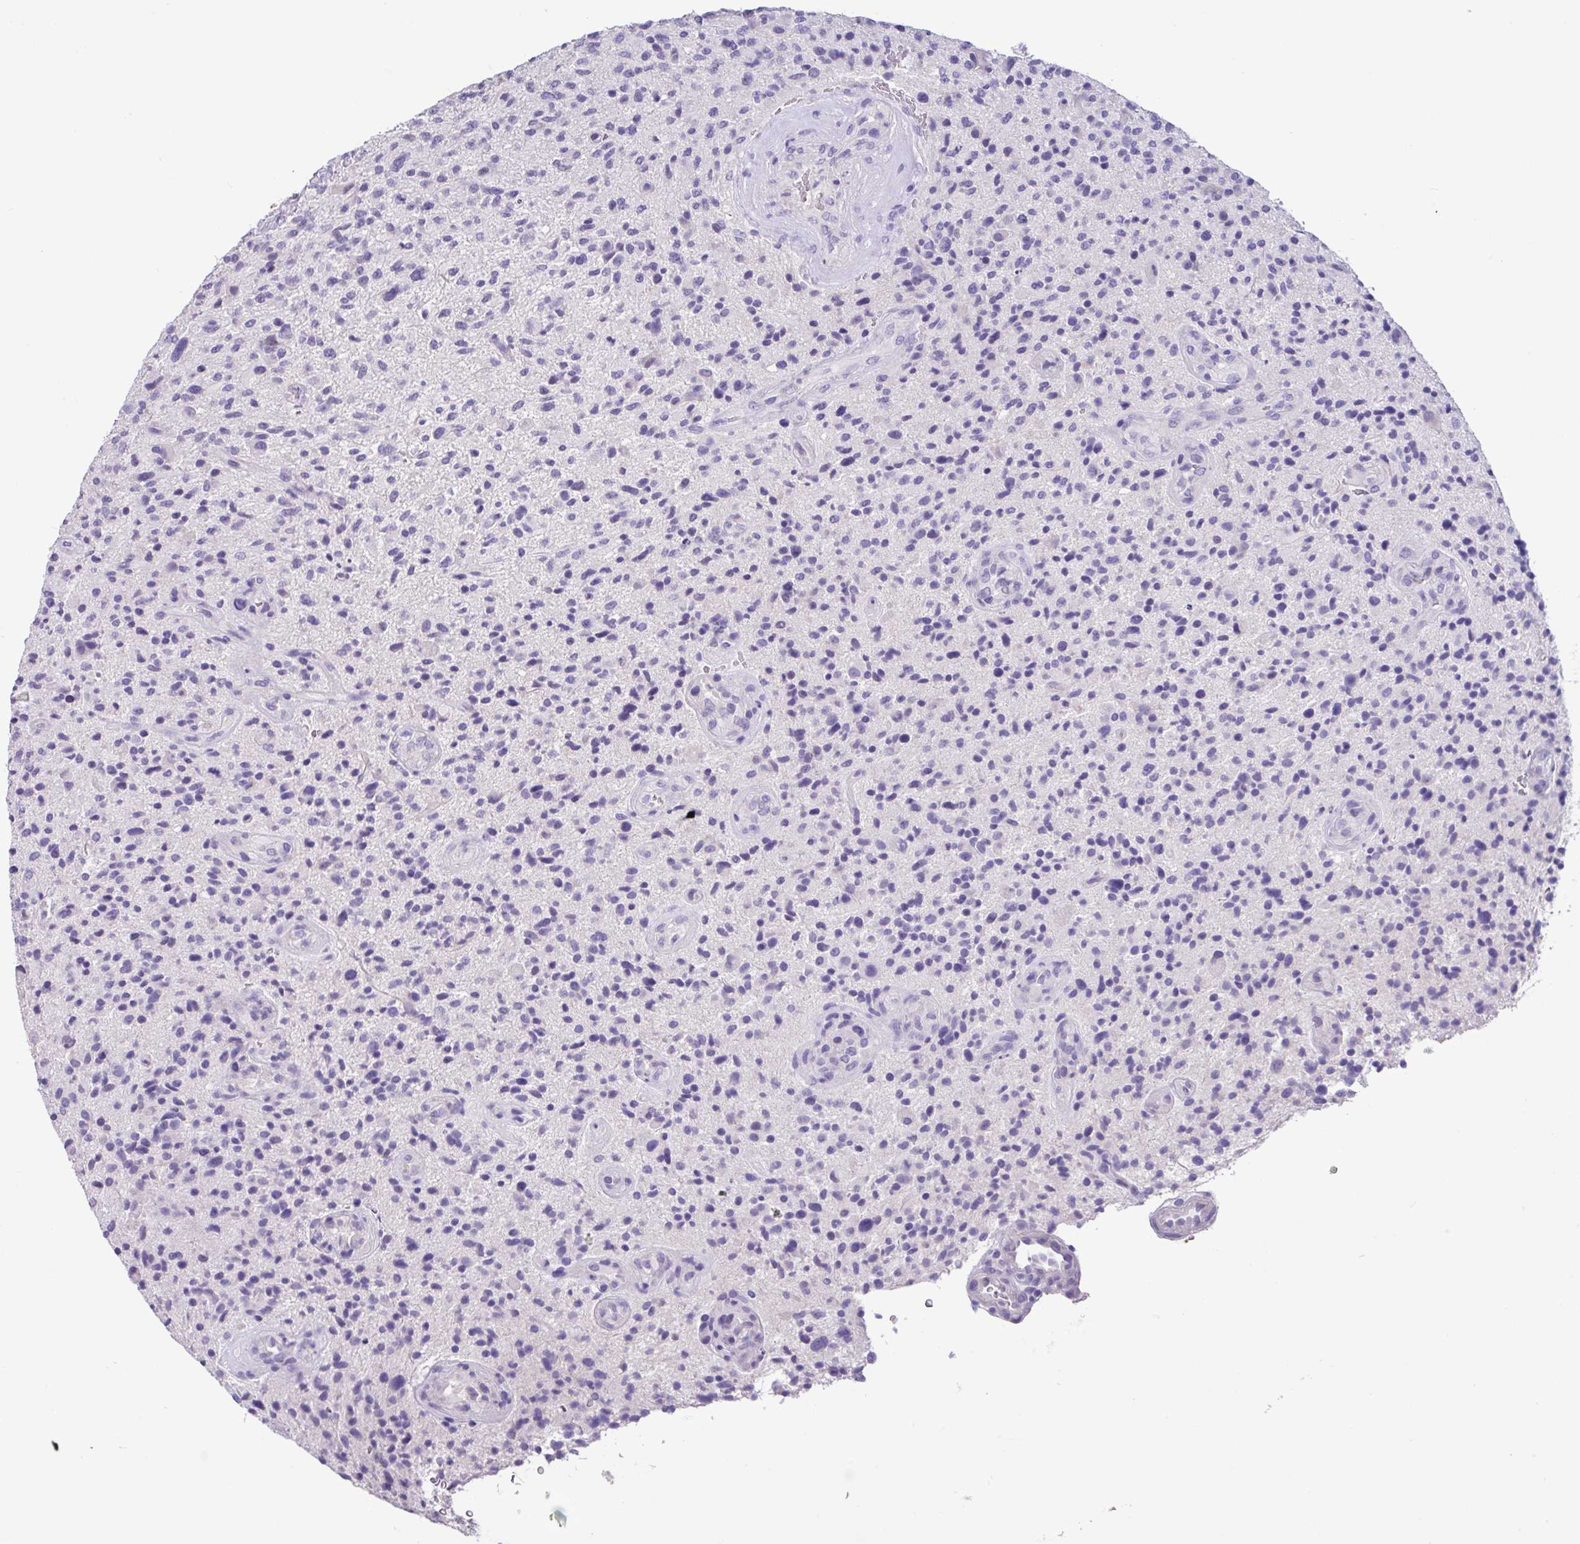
{"staining": {"intensity": "negative", "quantity": "none", "location": "none"}, "tissue": "glioma", "cell_type": "Tumor cells", "image_type": "cancer", "snomed": [{"axis": "morphology", "description": "Glioma, malignant, High grade"}, {"axis": "topography", "description": "Brain"}], "caption": "Micrograph shows no protein positivity in tumor cells of malignant glioma (high-grade) tissue.", "gene": "EPCAM", "patient": {"sex": "male", "age": 47}}